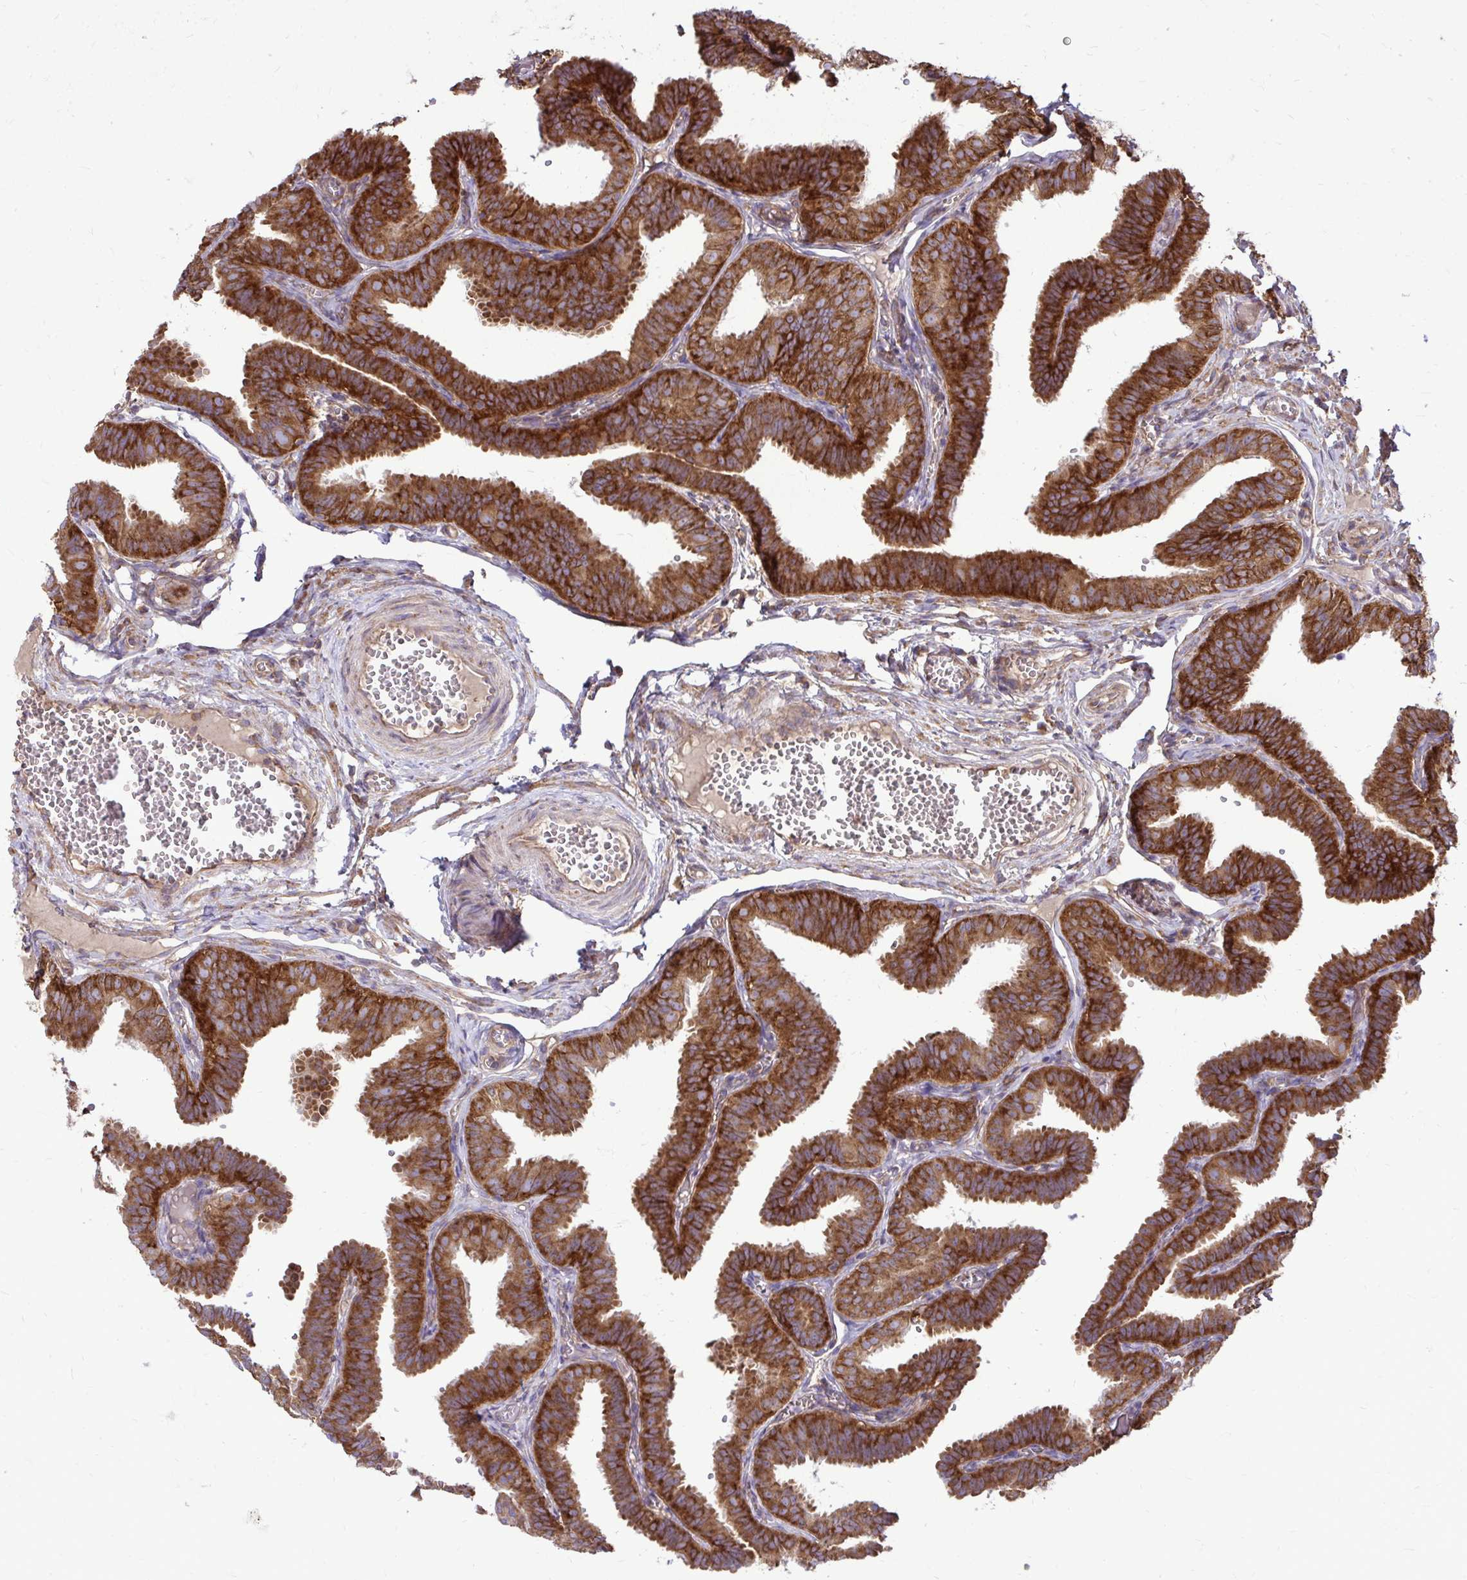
{"staining": {"intensity": "strong", "quantity": ">75%", "location": "cytoplasmic/membranous"}, "tissue": "fallopian tube", "cell_type": "Glandular cells", "image_type": "normal", "snomed": [{"axis": "morphology", "description": "Normal tissue, NOS"}, {"axis": "topography", "description": "Fallopian tube"}], "caption": "Immunohistochemistry photomicrograph of normal fallopian tube: human fallopian tube stained using immunohistochemistry shows high levels of strong protein expression localized specifically in the cytoplasmic/membranous of glandular cells, appearing as a cytoplasmic/membranous brown color.", "gene": "FMR1", "patient": {"sex": "female", "age": 25}}